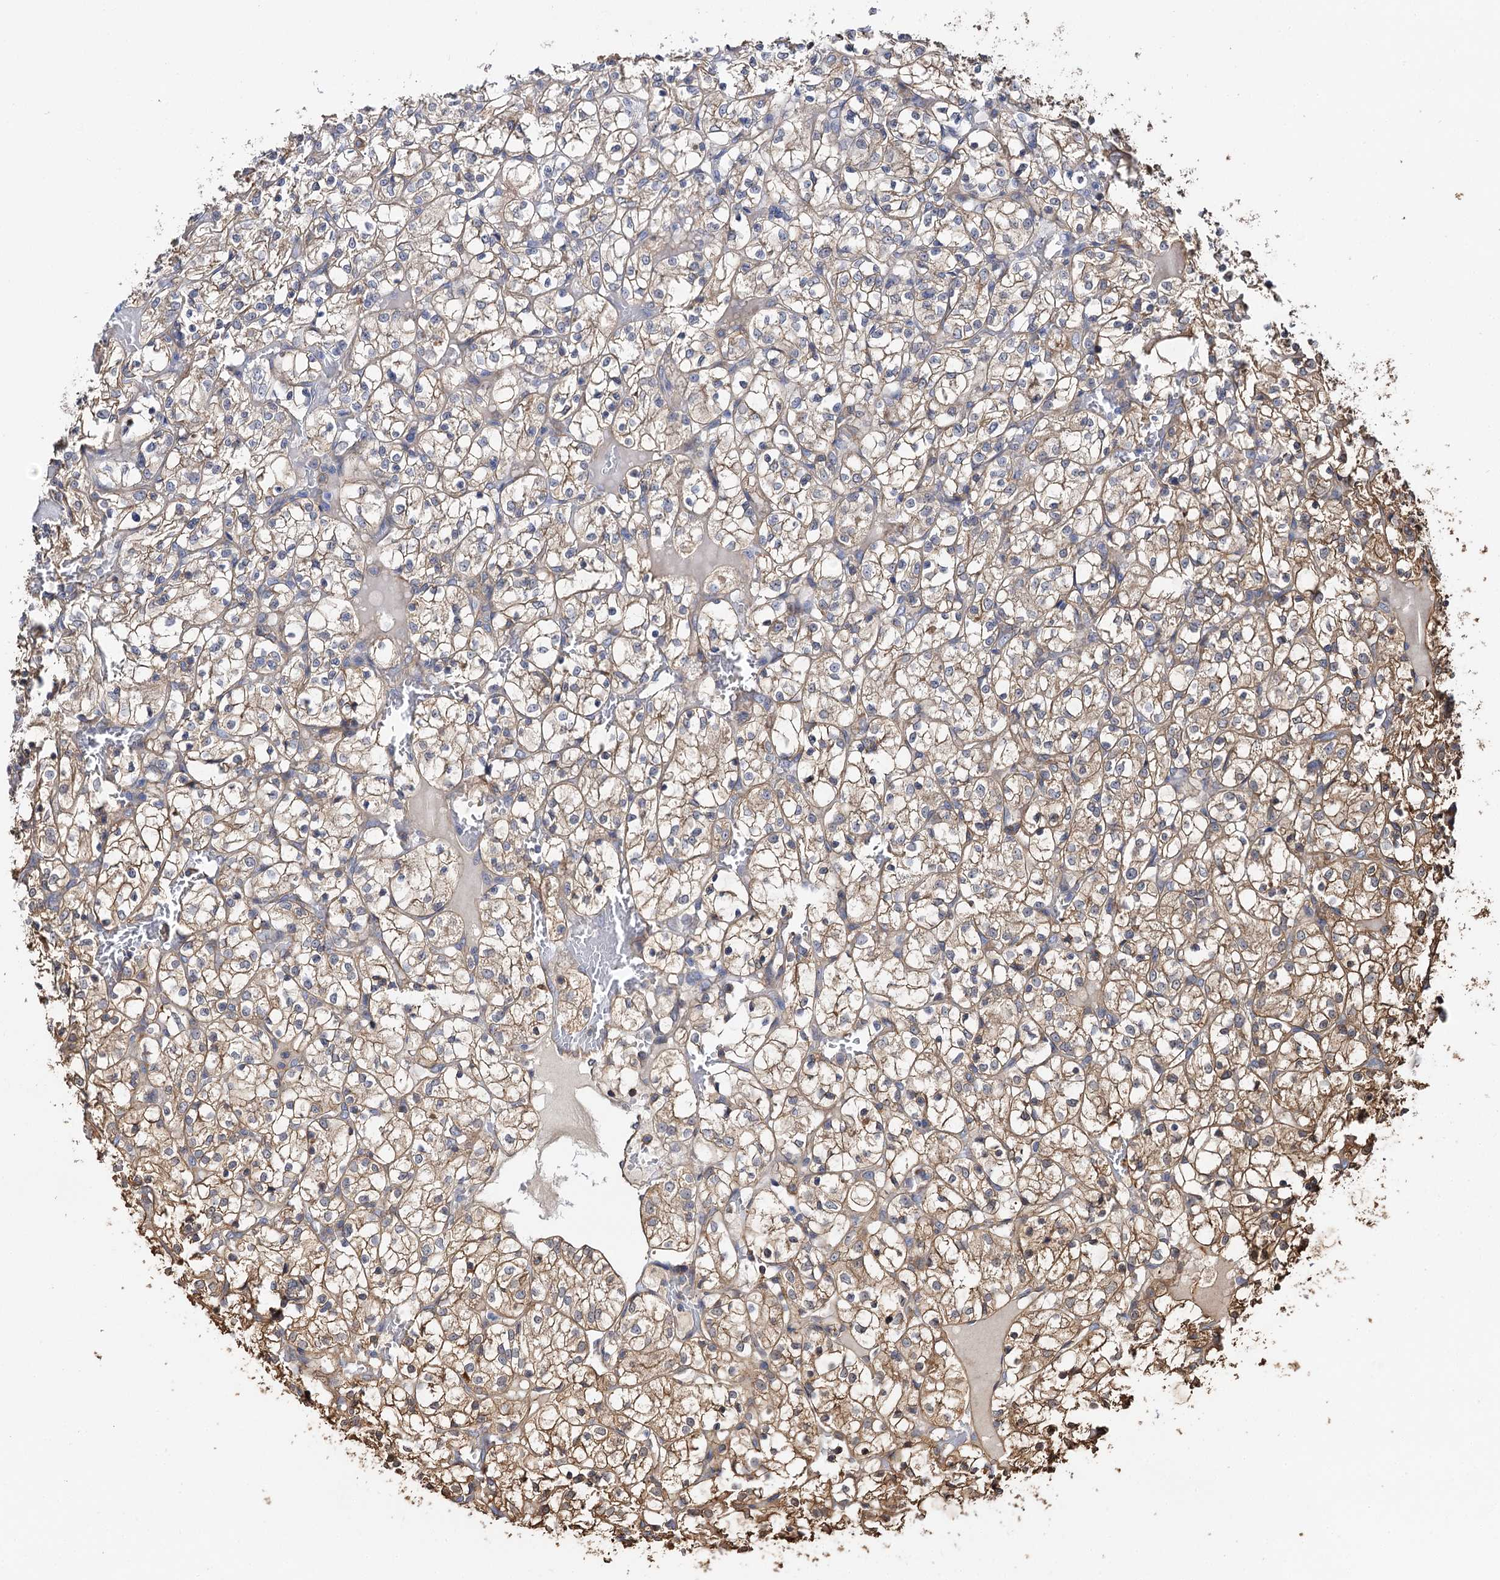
{"staining": {"intensity": "moderate", "quantity": "25%-75%", "location": "cytoplasmic/membranous"}, "tissue": "renal cancer", "cell_type": "Tumor cells", "image_type": "cancer", "snomed": [{"axis": "morphology", "description": "Adenocarcinoma, NOS"}, {"axis": "topography", "description": "Kidney"}], "caption": "Human adenocarcinoma (renal) stained with a brown dye displays moderate cytoplasmic/membranous positive expression in approximately 25%-75% of tumor cells.", "gene": "IDI1", "patient": {"sex": "female", "age": 69}}